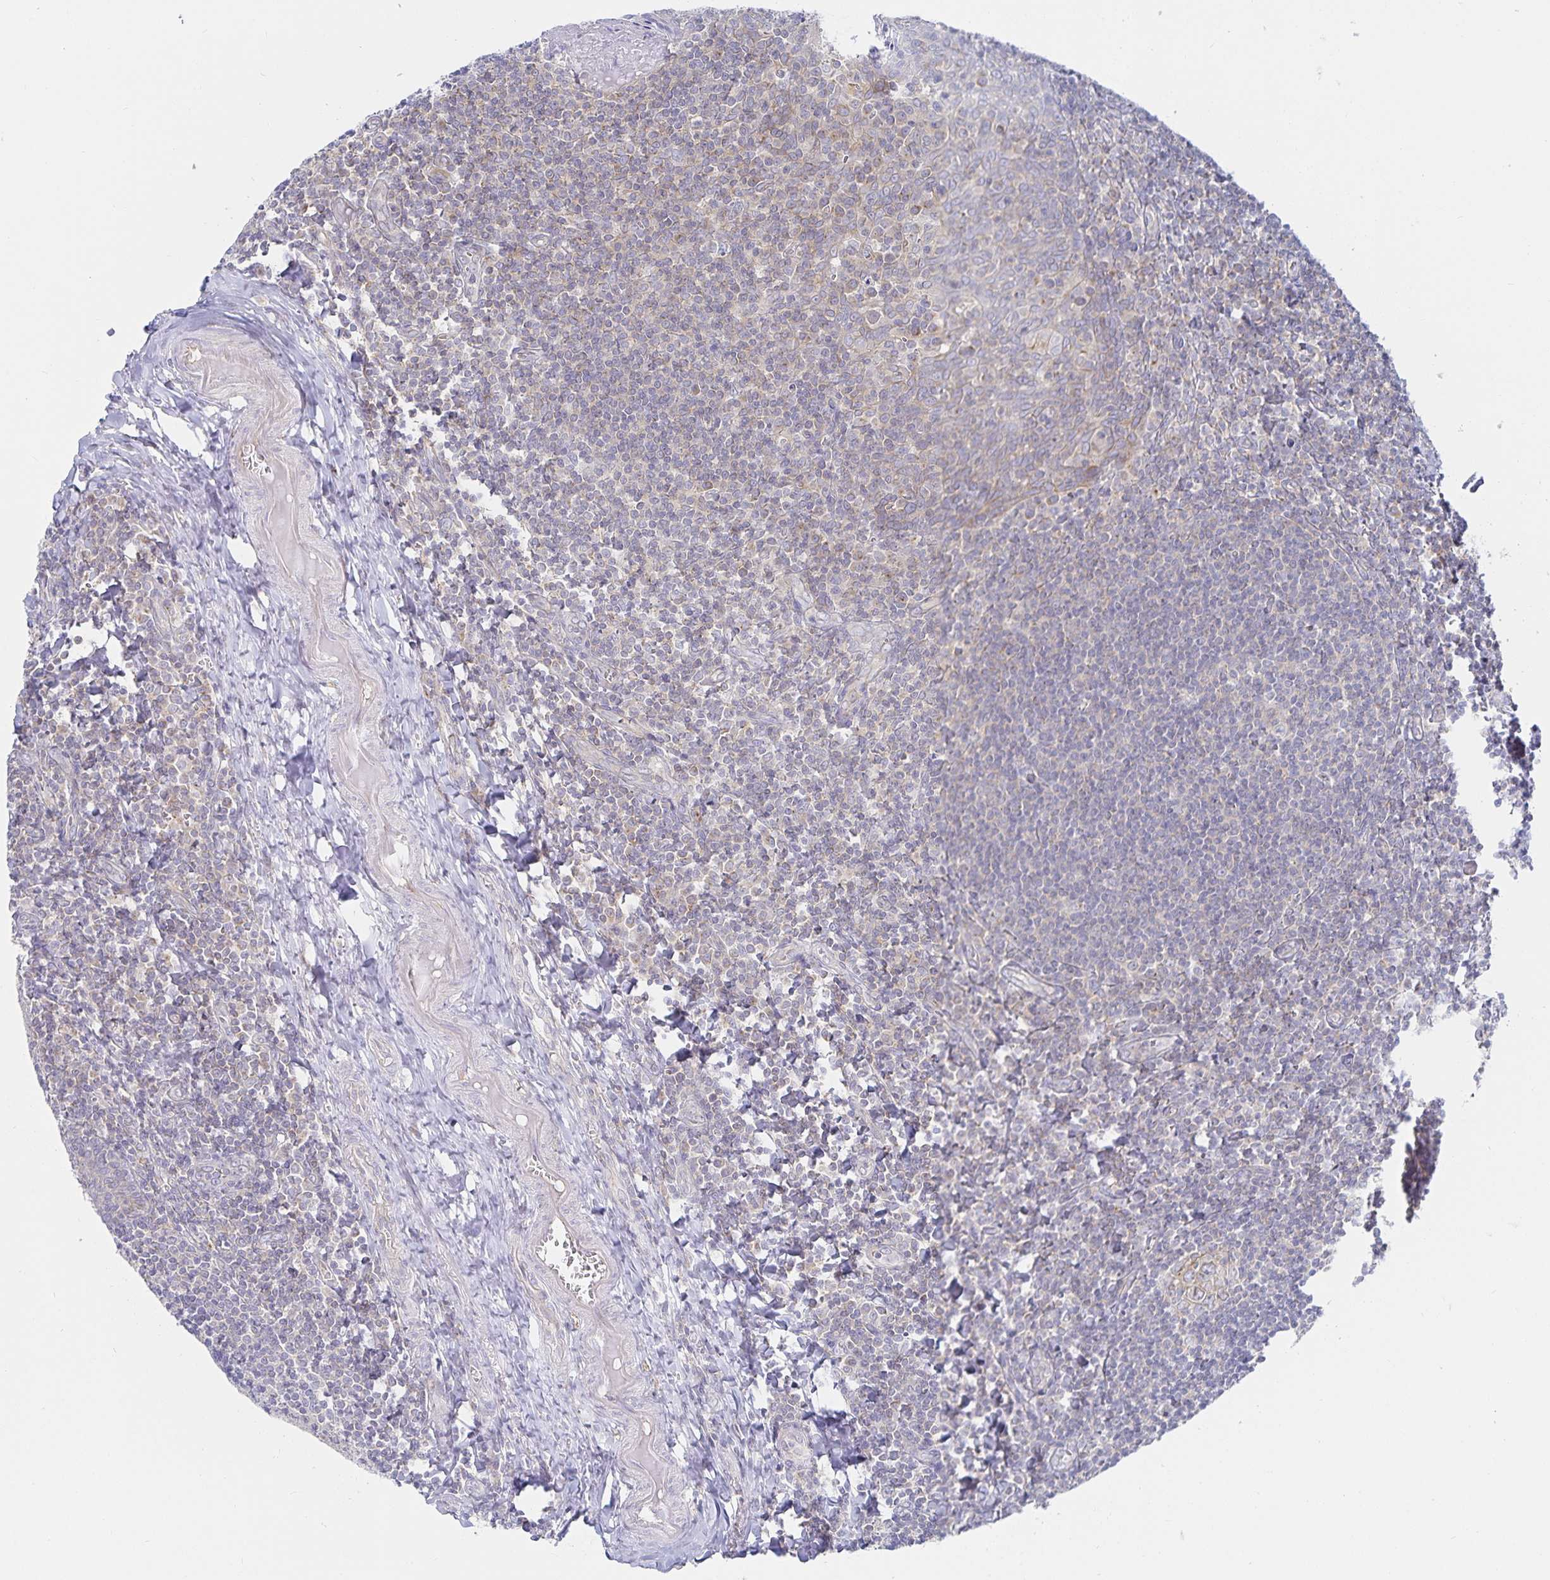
{"staining": {"intensity": "negative", "quantity": "none", "location": "none"}, "tissue": "tonsil", "cell_type": "Germinal center cells", "image_type": "normal", "snomed": [{"axis": "morphology", "description": "Normal tissue, NOS"}, {"axis": "morphology", "description": "Inflammation, NOS"}, {"axis": "topography", "description": "Tonsil"}], "caption": "Immunohistochemistry of unremarkable tonsil demonstrates no positivity in germinal center cells.", "gene": "SFTPA1", "patient": {"sex": "female", "age": 31}}